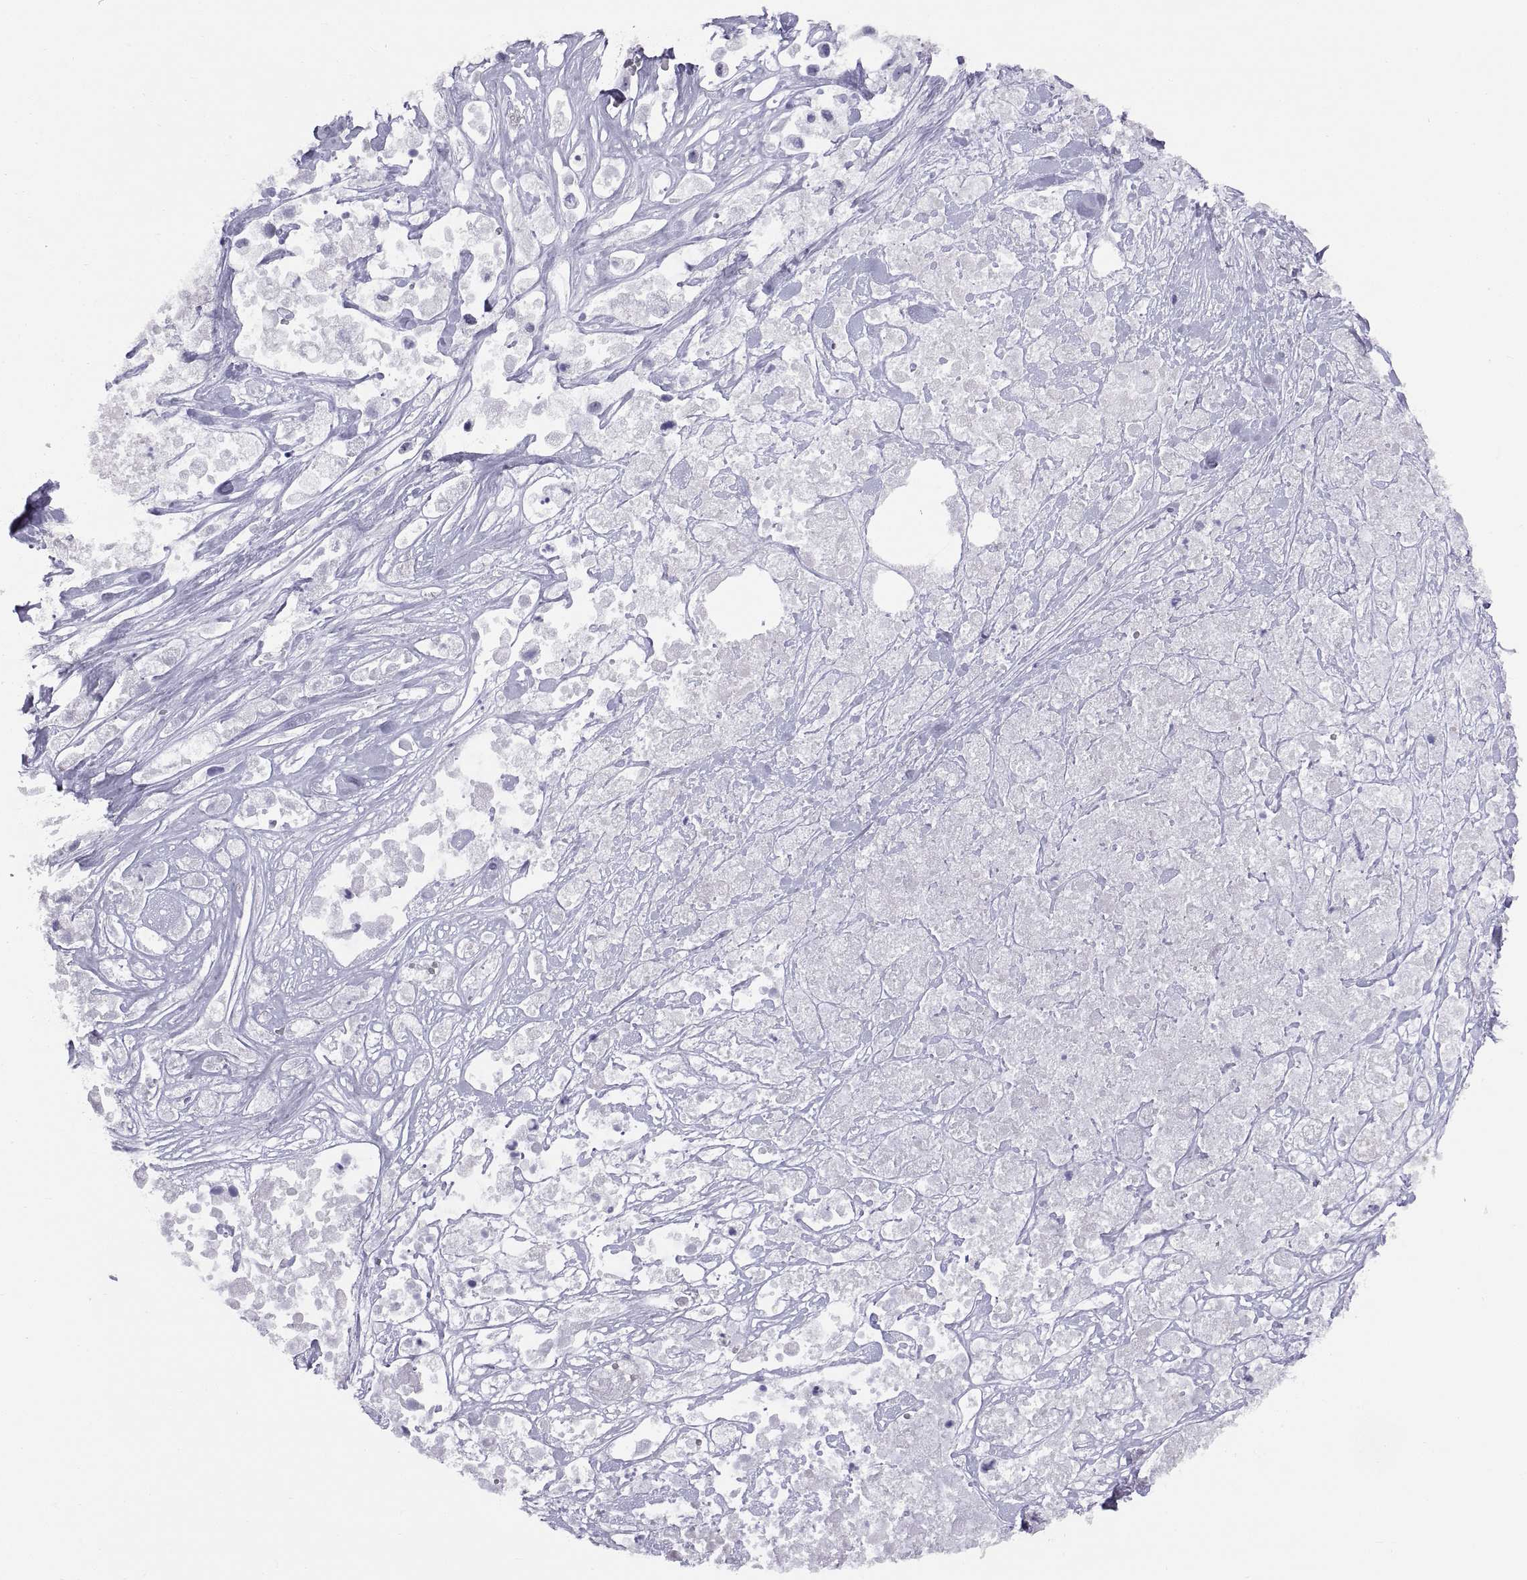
{"staining": {"intensity": "negative", "quantity": "none", "location": "none"}, "tissue": "pancreatic cancer", "cell_type": "Tumor cells", "image_type": "cancer", "snomed": [{"axis": "morphology", "description": "Adenocarcinoma, NOS"}, {"axis": "topography", "description": "Pancreas"}], "caption": "This is a image of immunohistochemistry staining of pancreatic cancer (adenocarcinoma), which shows no staining in tumor cells. Brightfield microscopy of immunohistochemistry stained with DAB (3,3'-diaminobenzidine) (brown) and hematoxylin (blue), captured at high magnification.", "gene": "NEUROD6", "patient": {"sex": "male", "age": 44}}